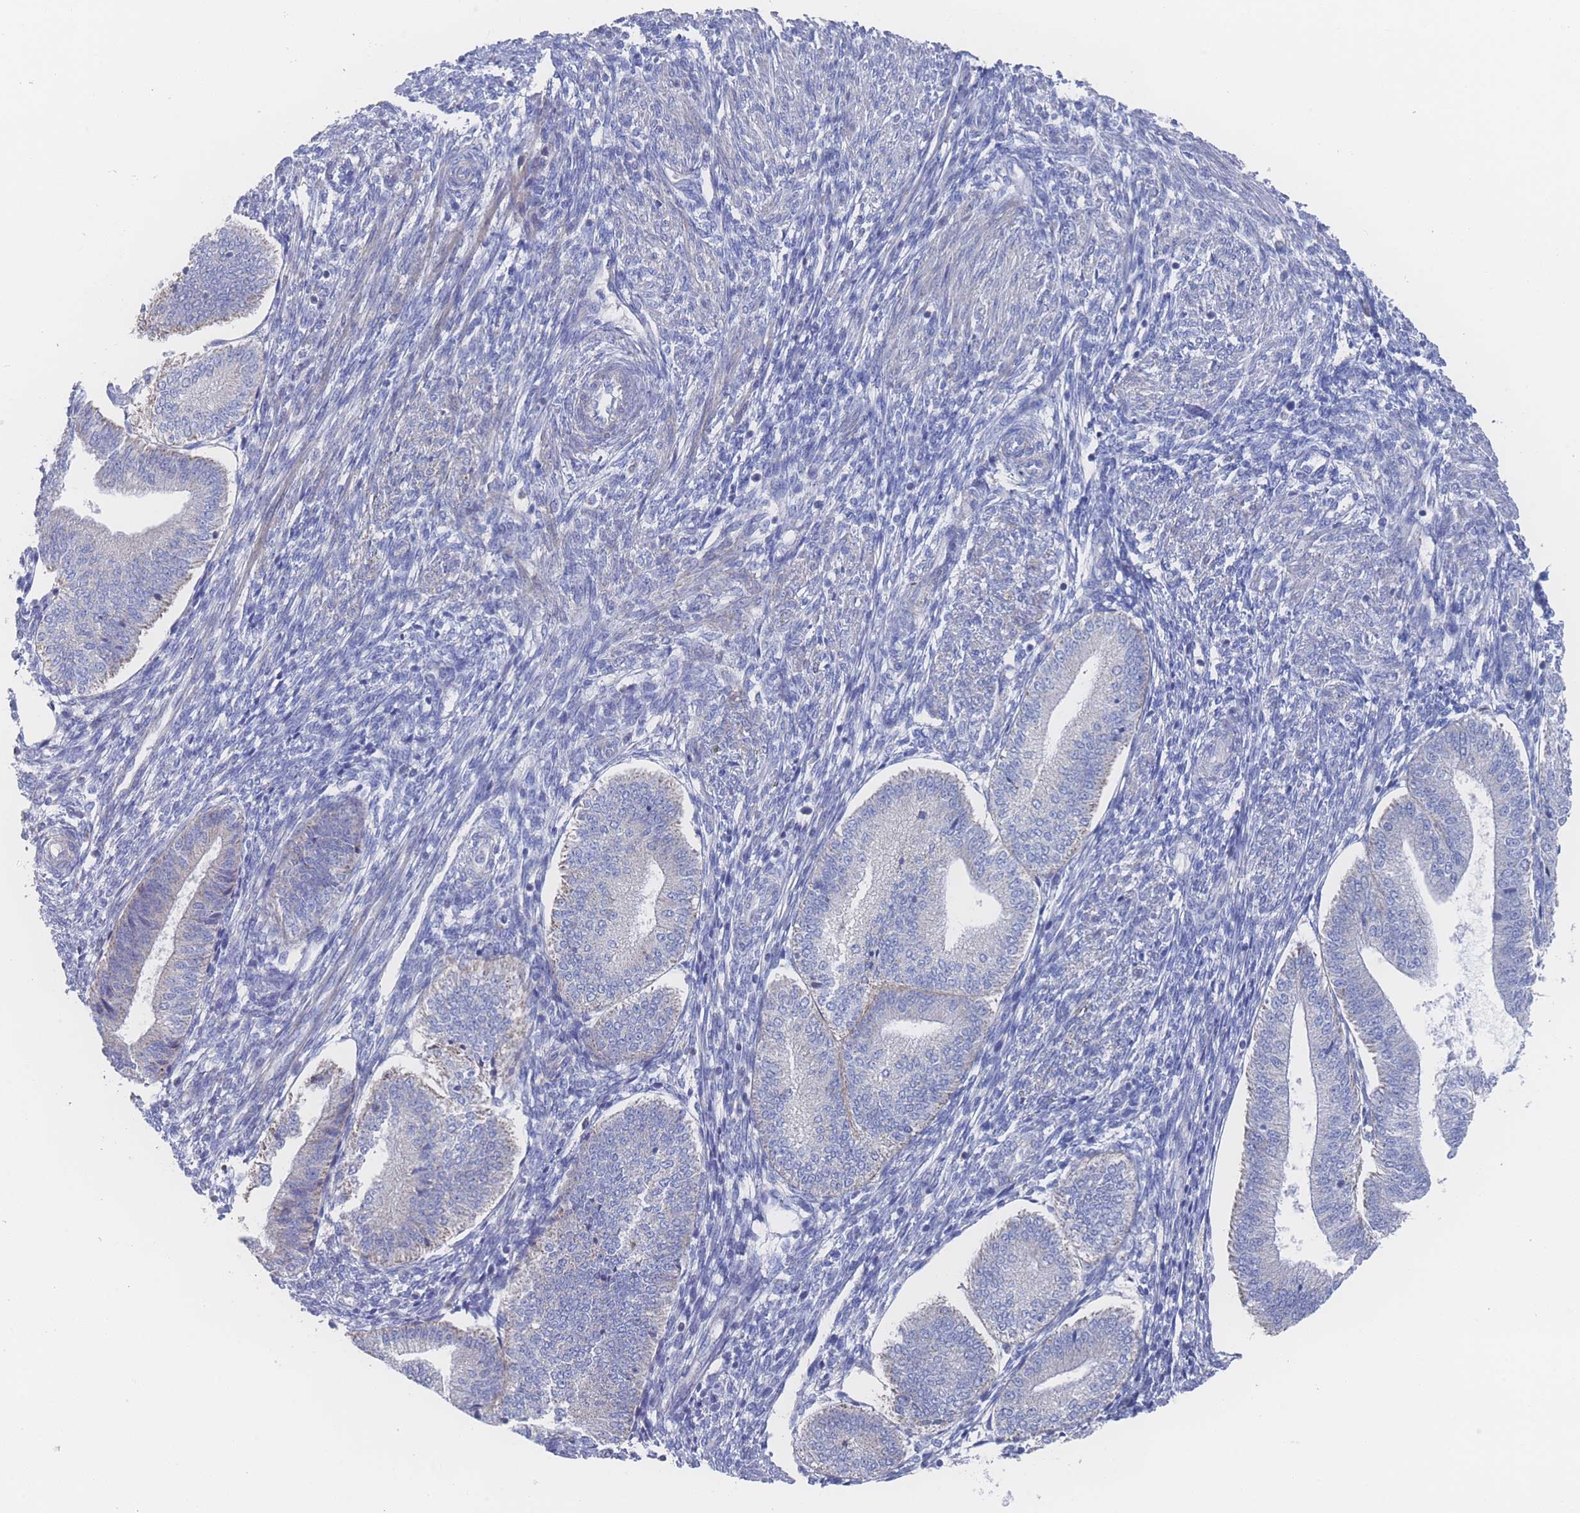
{"staining": {"intensity": "negative", "quantity": "none", "location": "none"}, "tissue": "endometrium", "cell_type": "Cells in endometrial stroma", "image_type": "normal", "snomed": [{"axis": "morphology", "description": "Normal tissue, NOS"}, {"axis": "topography", "description": "Endometrium"}], "caption": "Cells in endometrial stroma show no significant positivity in normal endometrium.", "gene": "SNPH", "patient": {"sex": "female", "age": 34}}